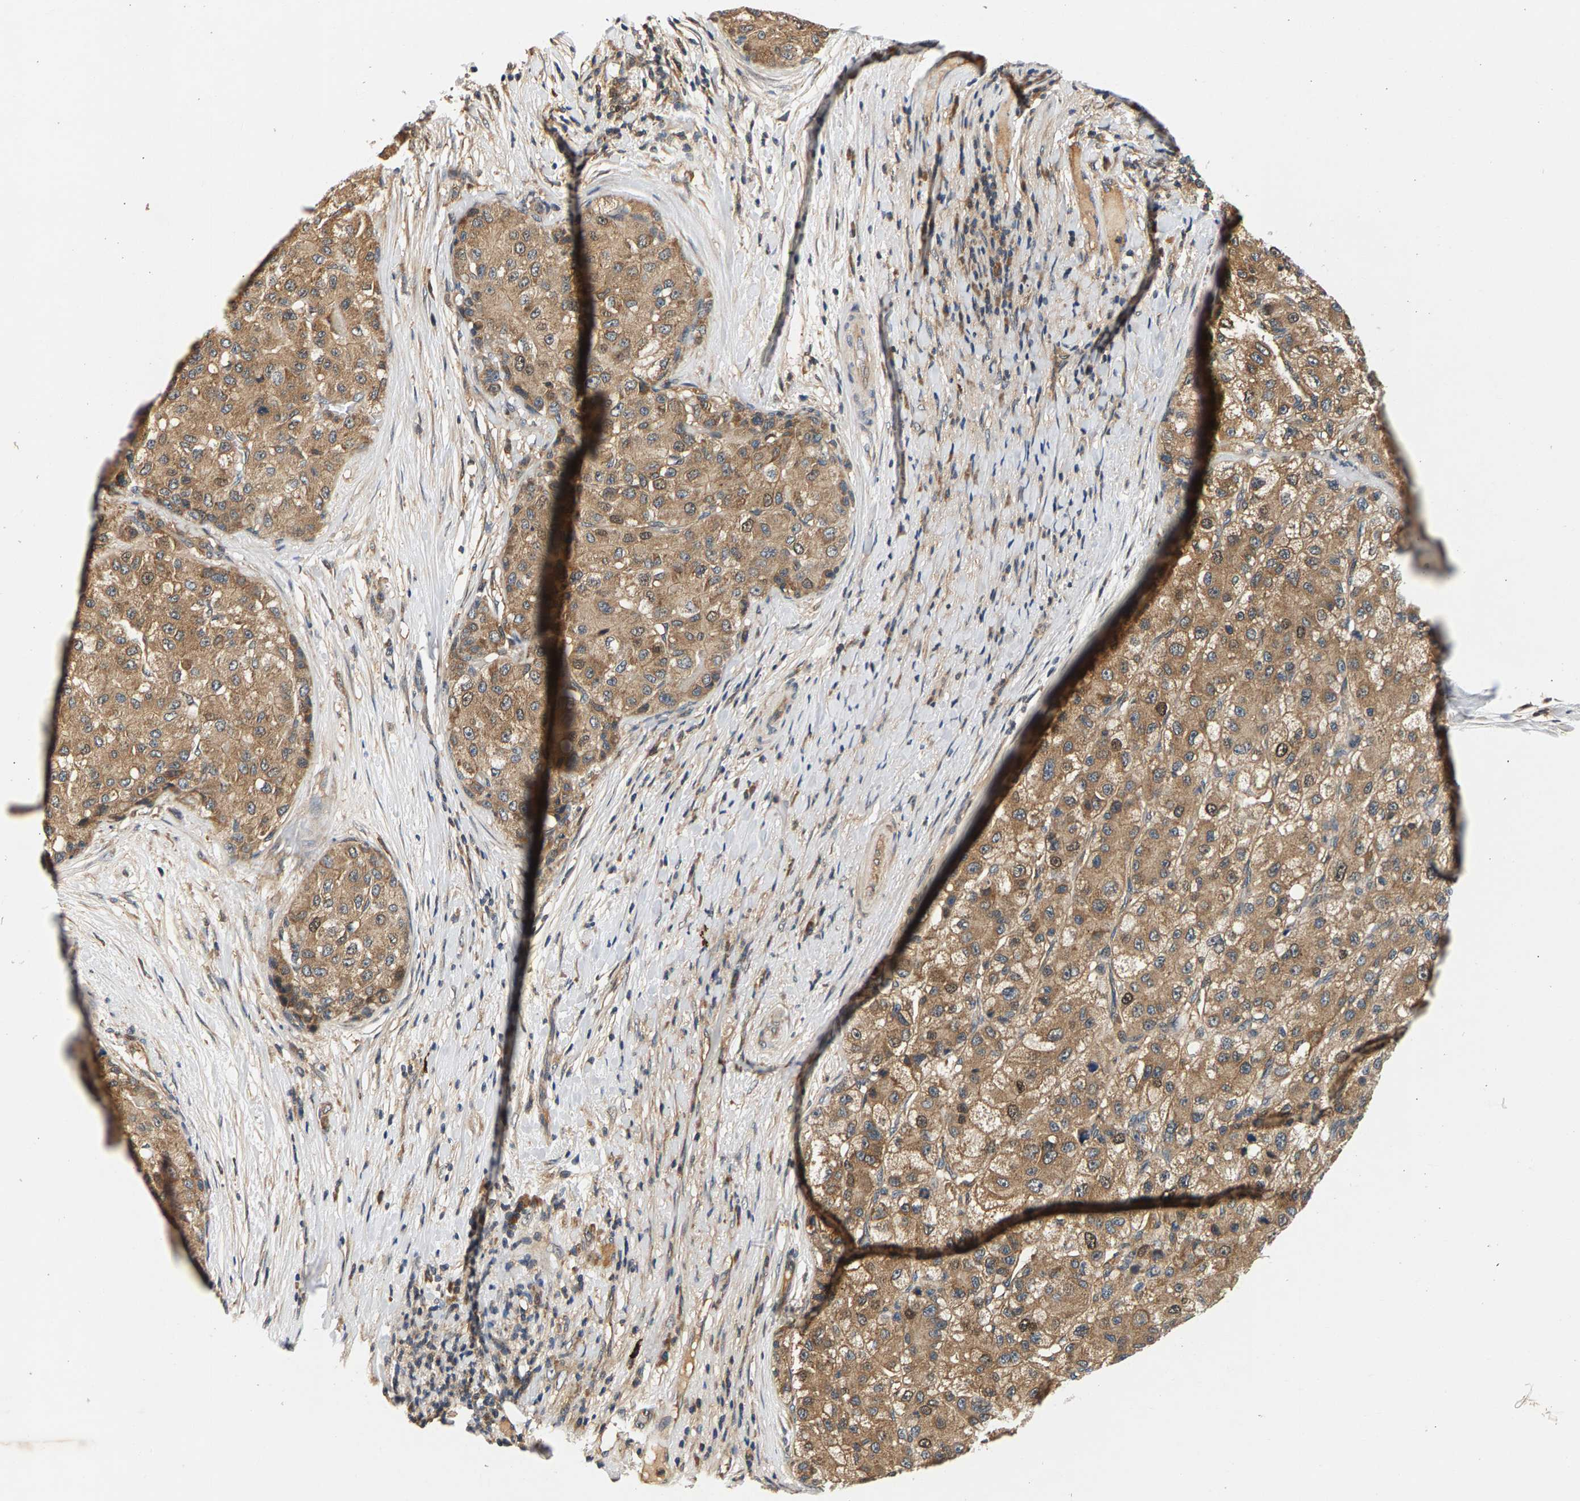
{"staining": {"intensity": "moderate", "quantity": ">75%", "location": "cytoplasmic/membranous"}, "tissue": "liver cancer", "cell_type": "Tumor cells", "image_type": "cancer", "snomed": [{"axis": "morphology", "description": "Carcinoma, Hepatocellular, NOS"}, {"axis": "topography", "description": "Liver"}], "caption": "This histopathology image displays immunohistochemistry (IHC) staining of human liver cancer (hepatocellular carcinoma), with medium moderate cytoplasmic/membranous positivity in about >75% of tumor cells.", "gene": "FAM78A", "patient": {"sex": "male", "age": 80}}